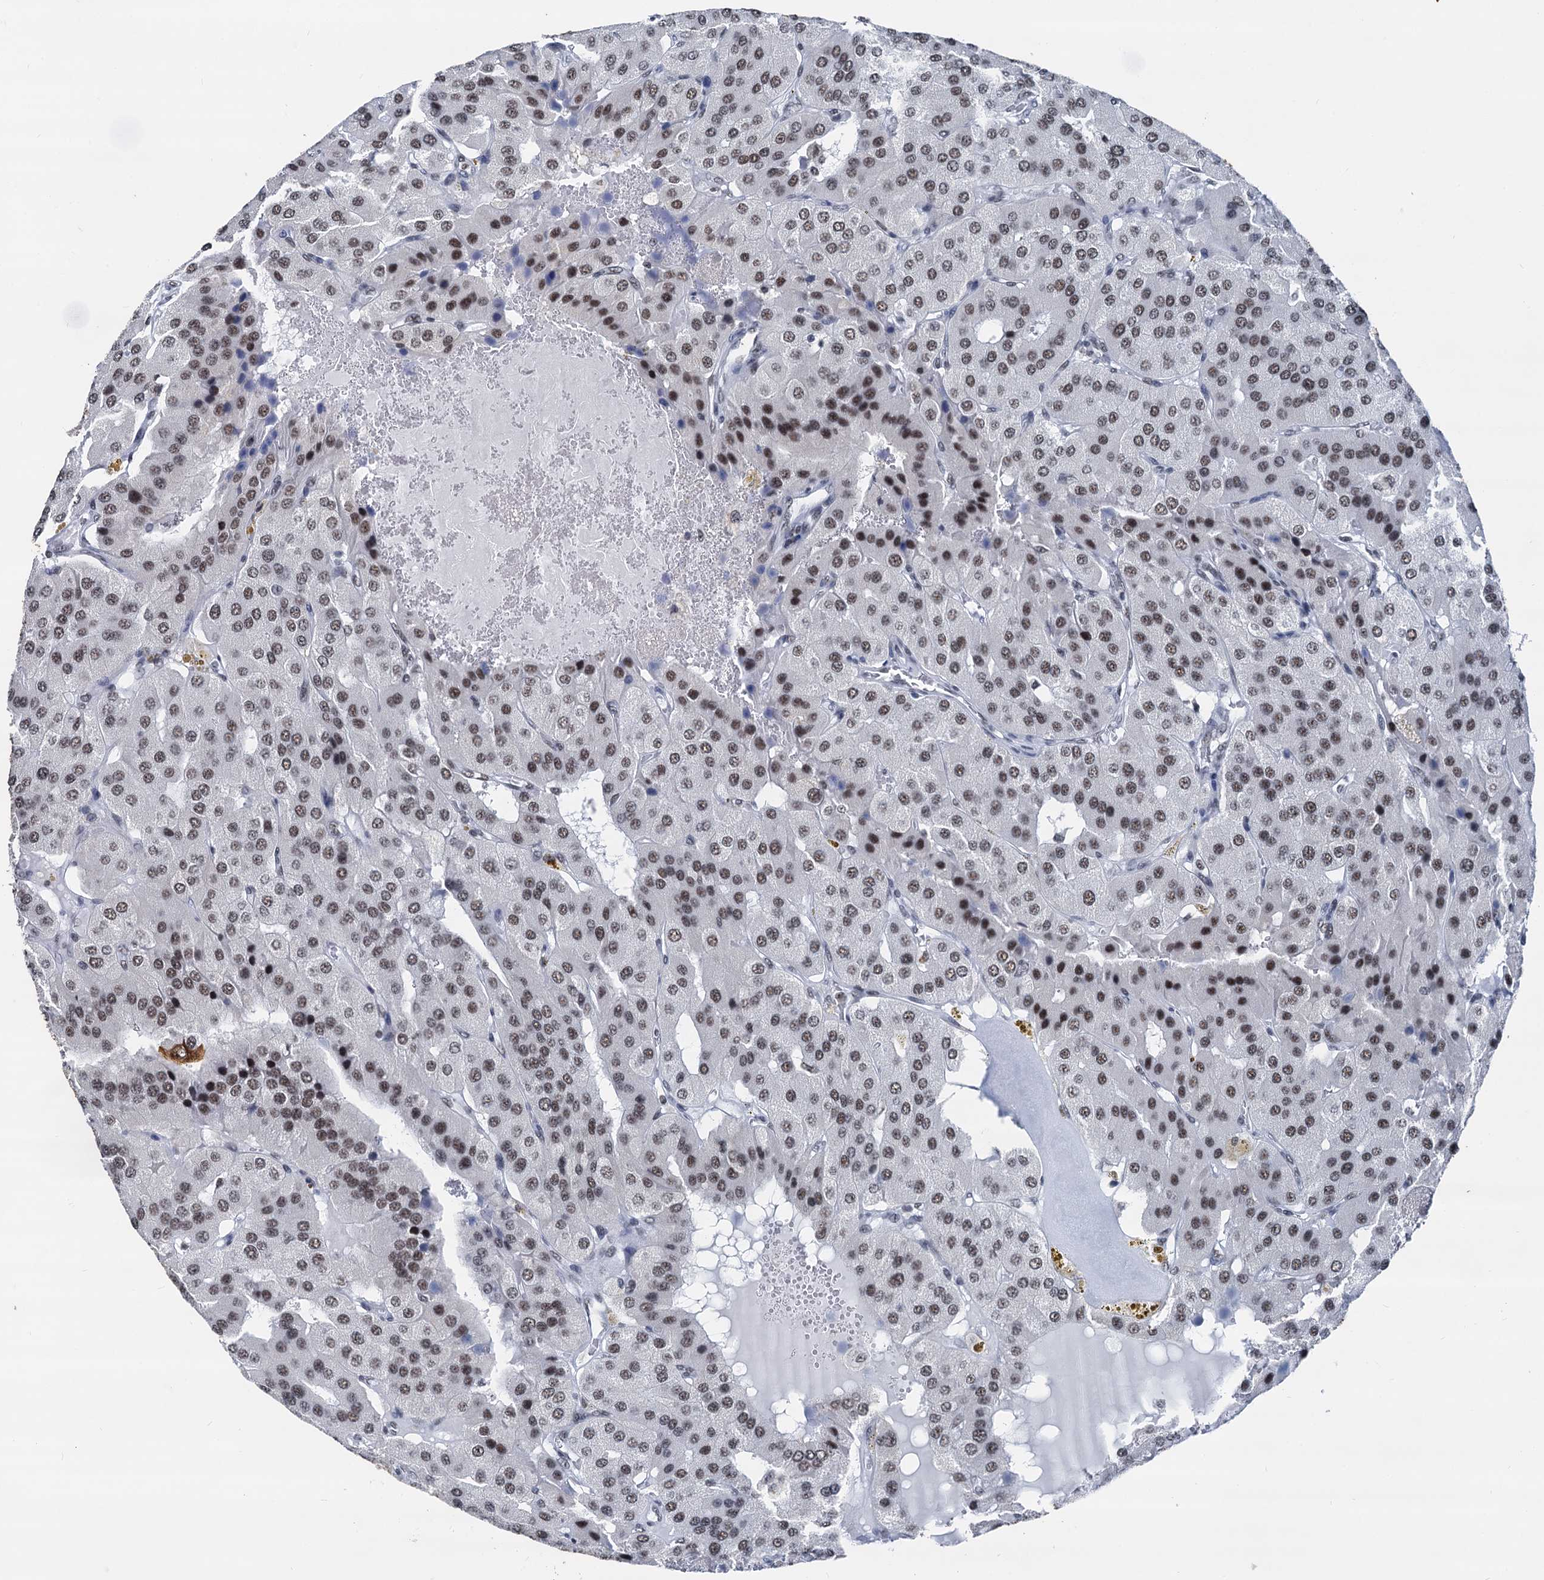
{"staining": {"intensity": "moderate", "quantity": ">75%", "location": "nuclear"}, "tissue": "parathyroid gland", "cell_type": "Glandular cells", "image_type": "normal", "snomed": [{"axis": "morphology", "description": "Normal tissue, NOS"}, {"axis": "morphology", "description": "Adenoma, NOS"}, {"axis": "topography", "description": "Parathyroid gland"}], "caption": "Parathyroid gland stained with immunohistochemistry (IHC) demonstrates moderate nuclear staining in about >75% of glandular cells. (DAB IHC with brightfield microscopy, high magnification).", "gene": "DDX23", "patient": {"sex": "female", "age": 86}}